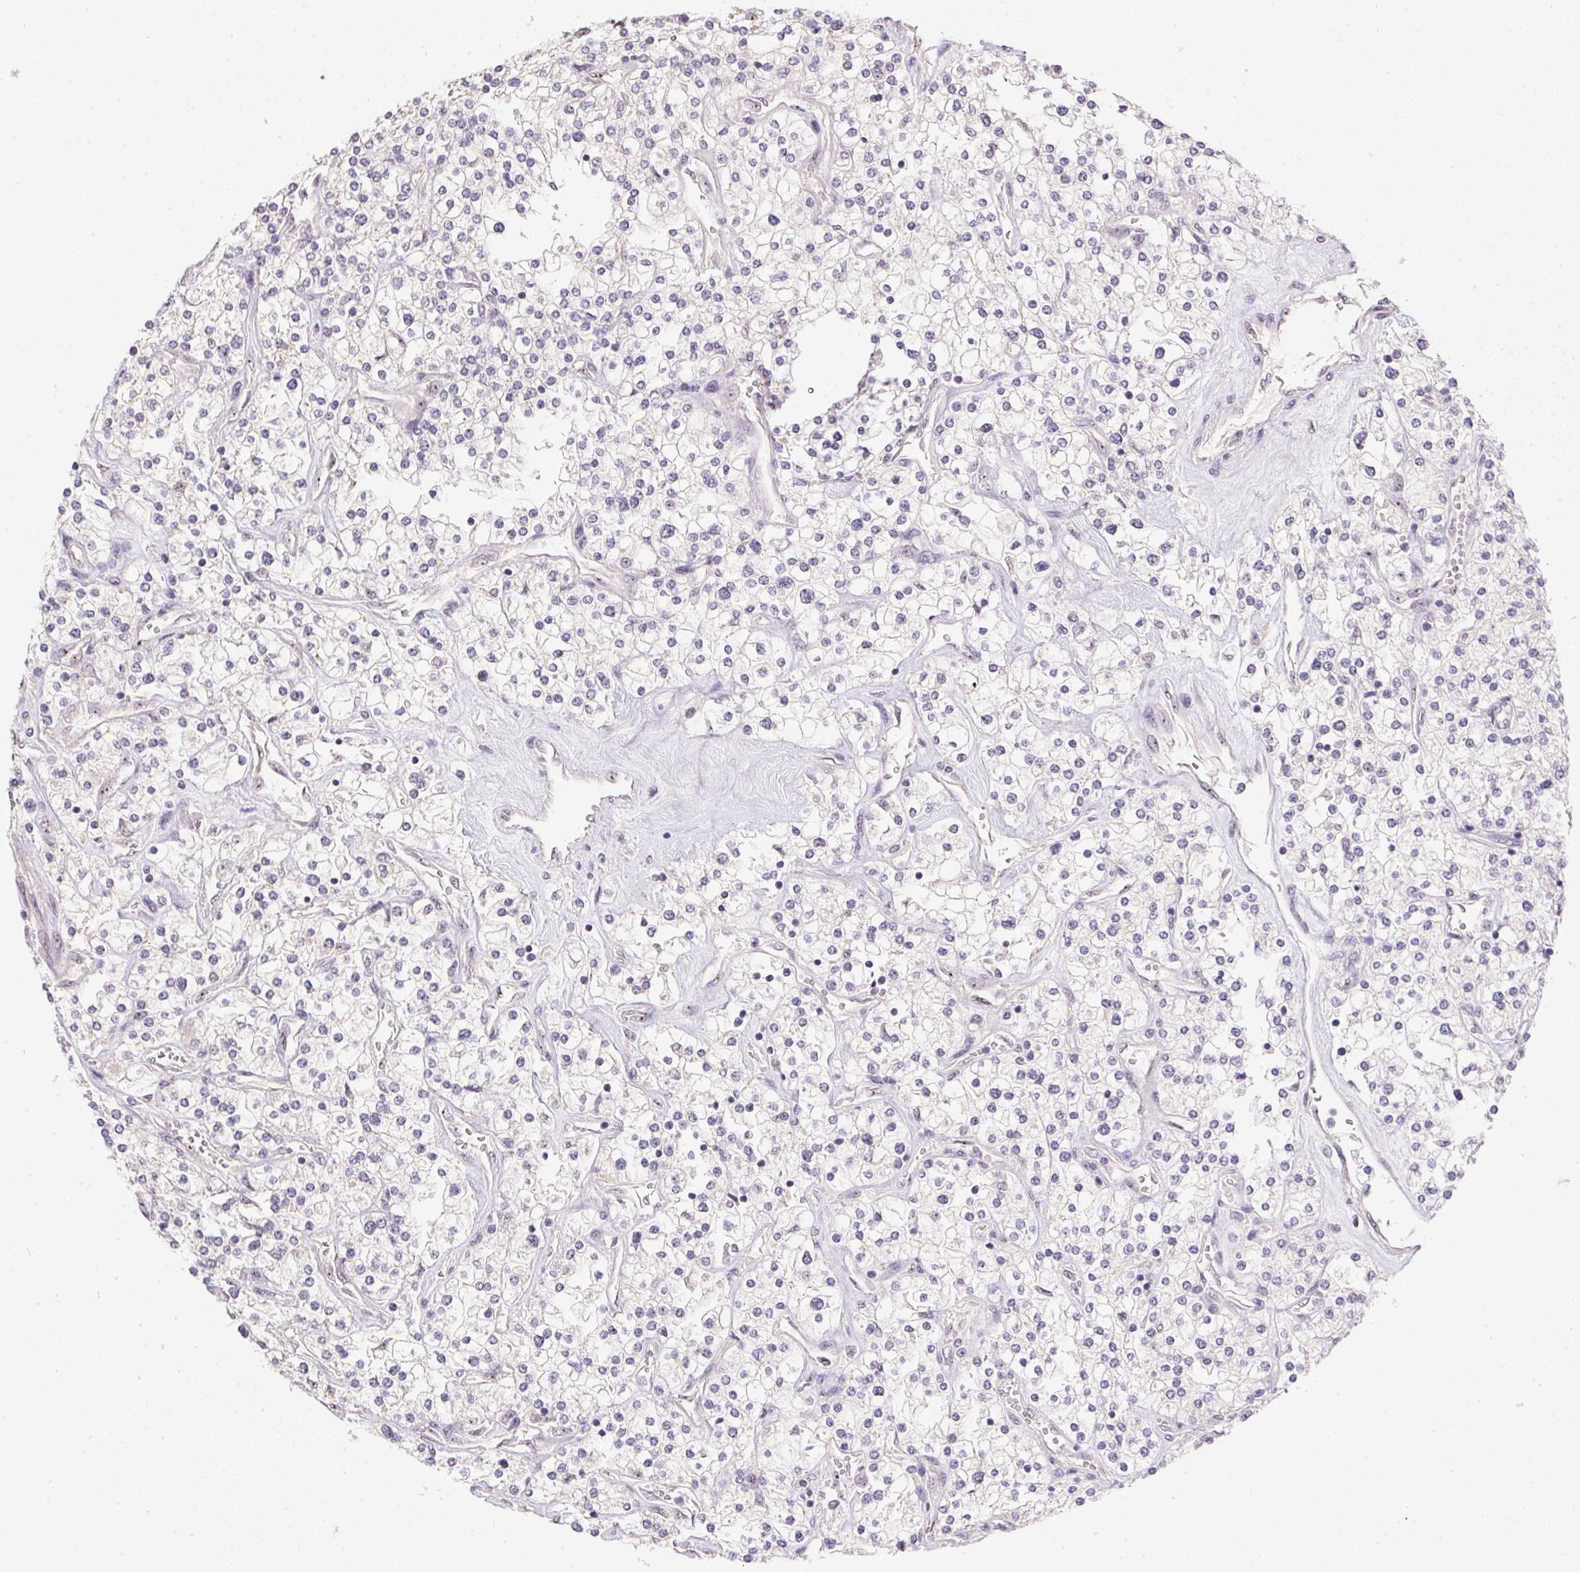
{"staining": {"intensity": "negative", "quantity": "none", "location": "none"}, "tissue": "renal cancer", "cell_type": "Tumor cells", "image_type": "cancer", "snomed": [{"axis": "morphology", "description": "Adenocarcinoma, NOS"}, {"axis": "topography", "description": "Kidney"}], "caption": "The photomicrograph displays no staining of tumor cells in renal adenocarcinoma.", "gene": "BATF2", "patient": {"sex": "male", "age": 80}}